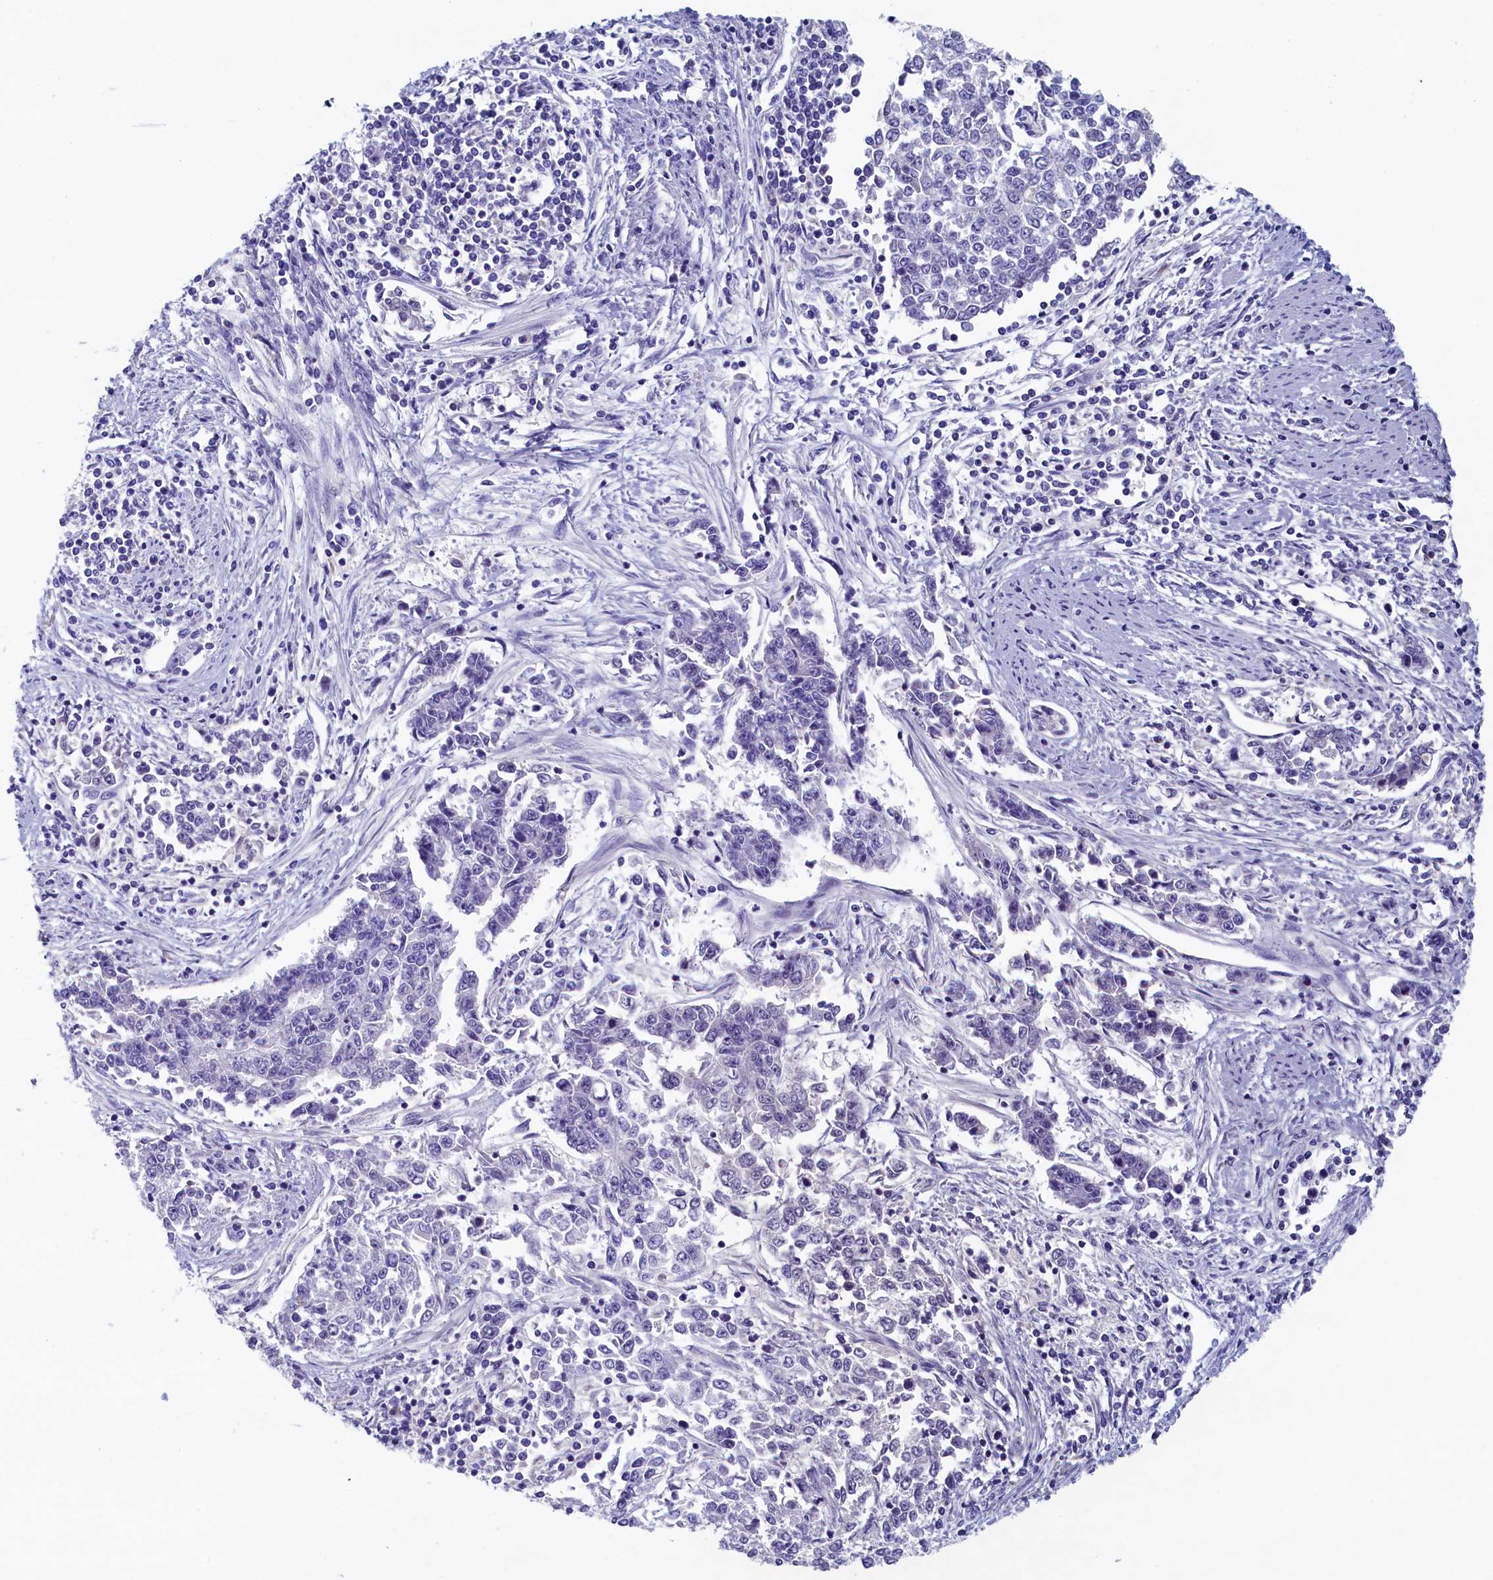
{"staining": {"intensity": "negative", "quantity": "none", "location": "none"}, "tissue": "endometrial cancer", "cell_type": "Tumor cells", "image_type": "cancer", "snomed": [{"axis": "morphology", "description": "Adenocarcinoma, NOS"}, {"axis": "topography", "description": "Endometrium"}], "caption": "There is no significant staining in tumor cells of endometrial adenocarcinoma.", "gene": "GUCA1C", "patient": {"sex": "female", "age": 50}}